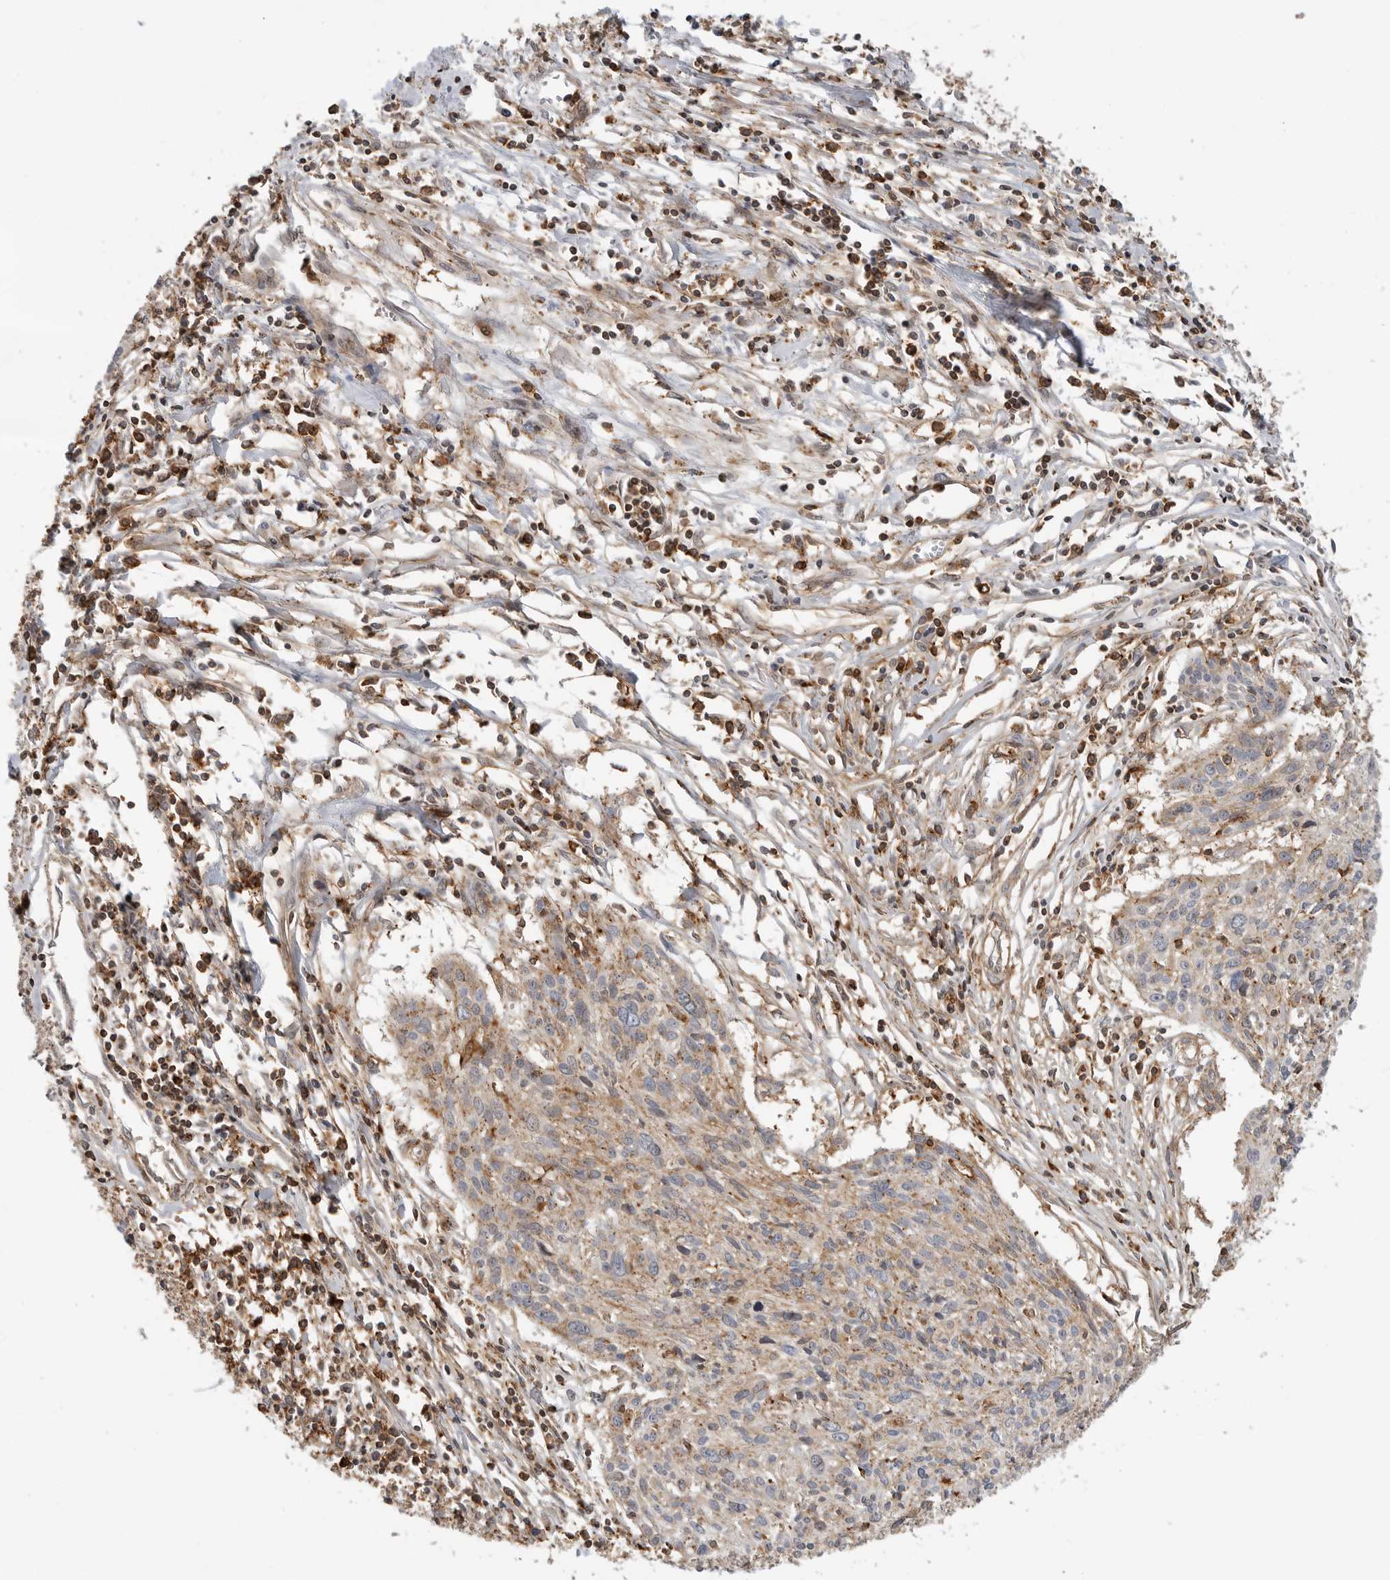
{"staining": {"intensity": "weak", "quantity": "25%-75%", "location": "cytoplasmic/membranous"}, "tissue": "cervical cancer", "cell_type": "Tumor cells", "image_type": "cancer", "snomed": [{"axis": "morphology", "description": "Squamous cell carcinoma, NOS"}, {"axis": "topography", "description": "Cervix"}], "caption": "Human cervical cancer stained with a protein marker displays weak staining in tumor cells.", "gene": "ANXA11", "patient": {"sex": "female", "age": 51}}